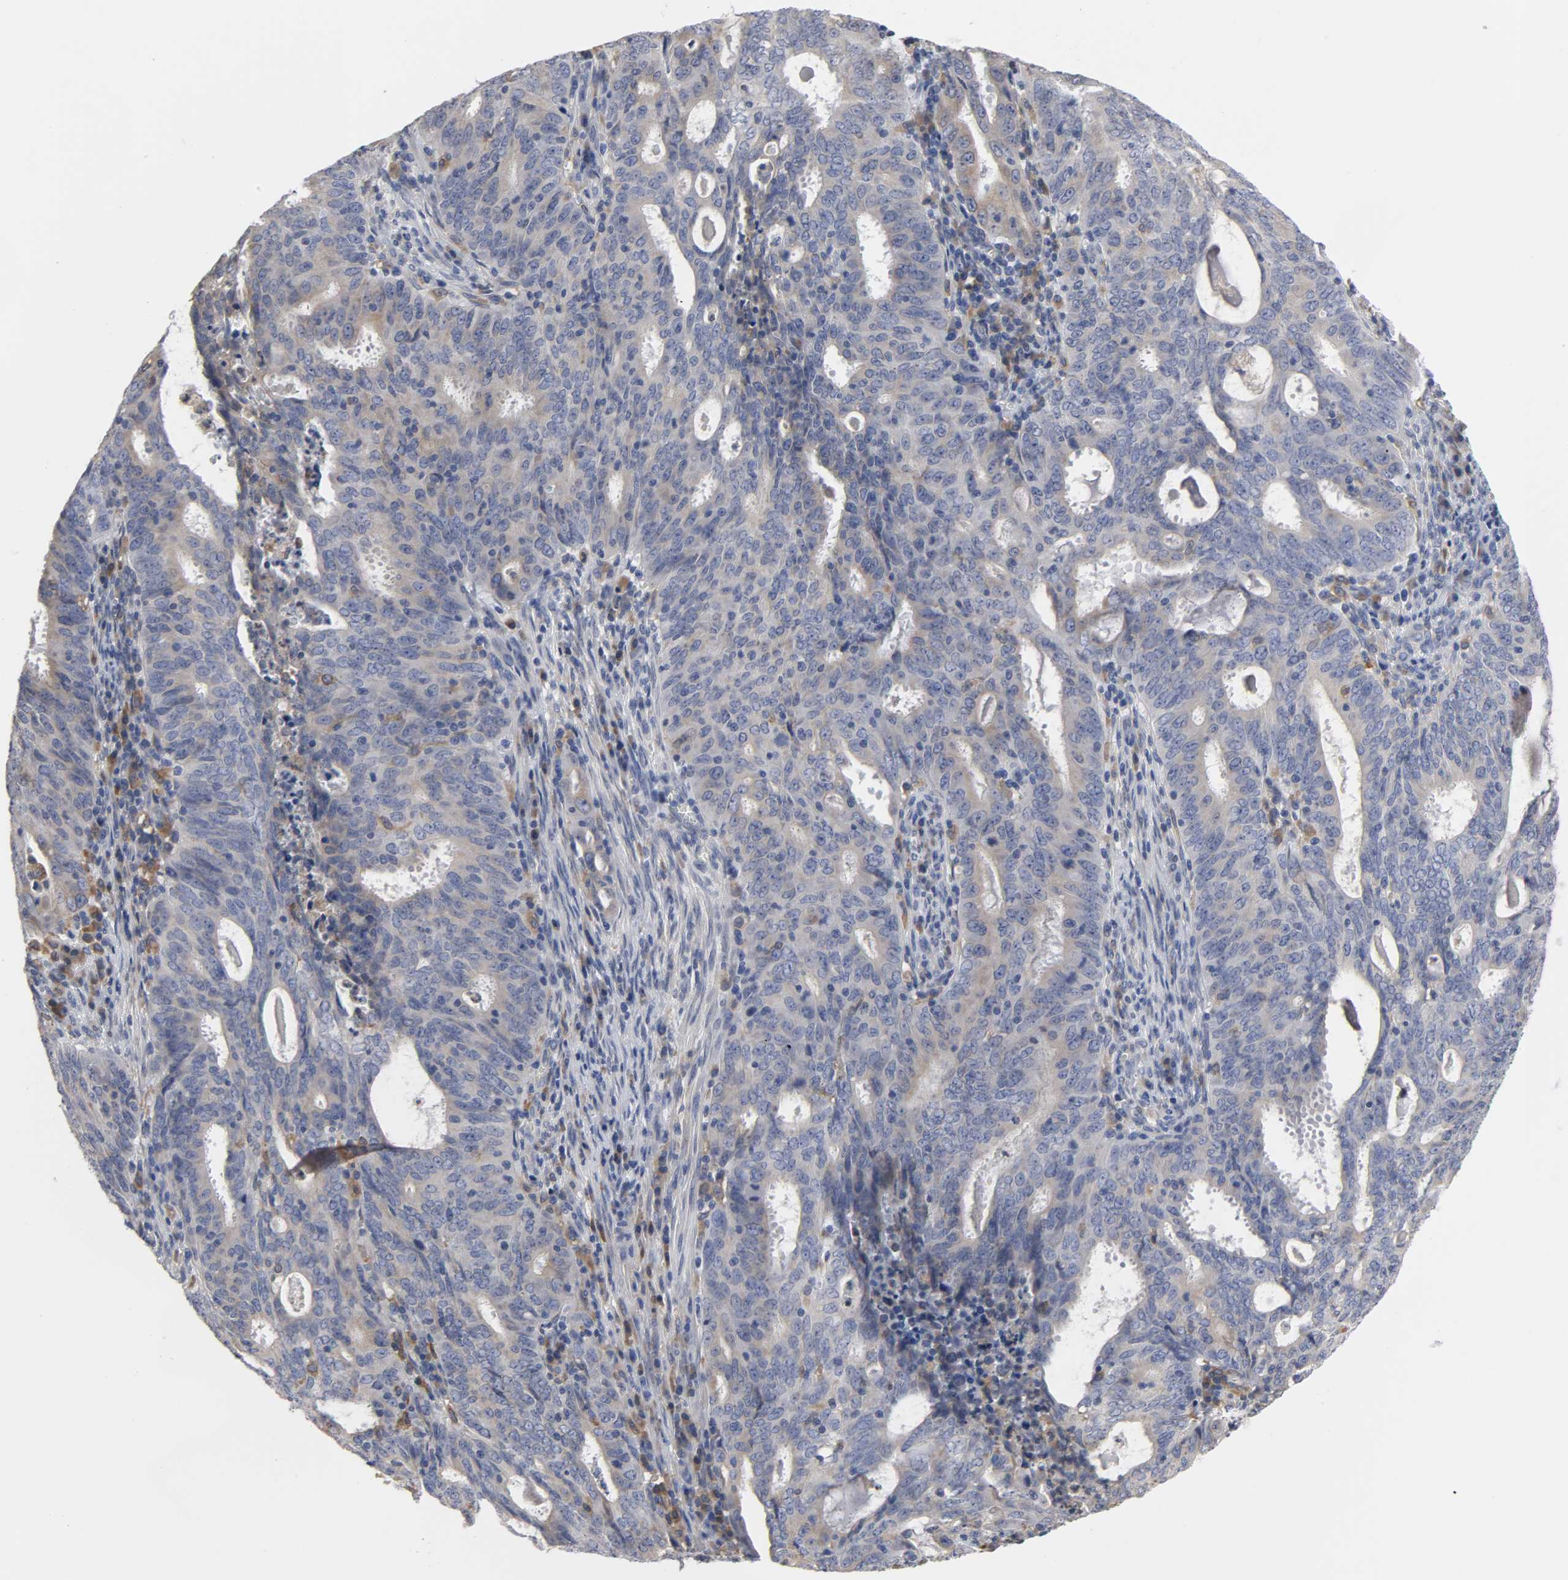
{"staining": {"intensity": "weak", "quantity": "<25%", "location": "cytoplasmic/membranous"}, "tissue": "cervical cancer", "cell_type": "Tumor cells", "image_type": "cancer", "snomed": [{"axis": "morphology", "description": "Adenocarcinoma, NOS"}, {"axis": "topography", "description": "Cervix"}], "caption": "High power microscopy photomicrograph of an immunohistochemistry micrograph of adenocarcinoma (cervical), revealing no significant staining in tumor cells. The staining is performed using DAB (3,3'-diaminobenzidine) brown chromogen with nuclei counter-stained in using hematoxylin.", "gene": "HCK", "patient": {"sex": "female", "age": 44}}